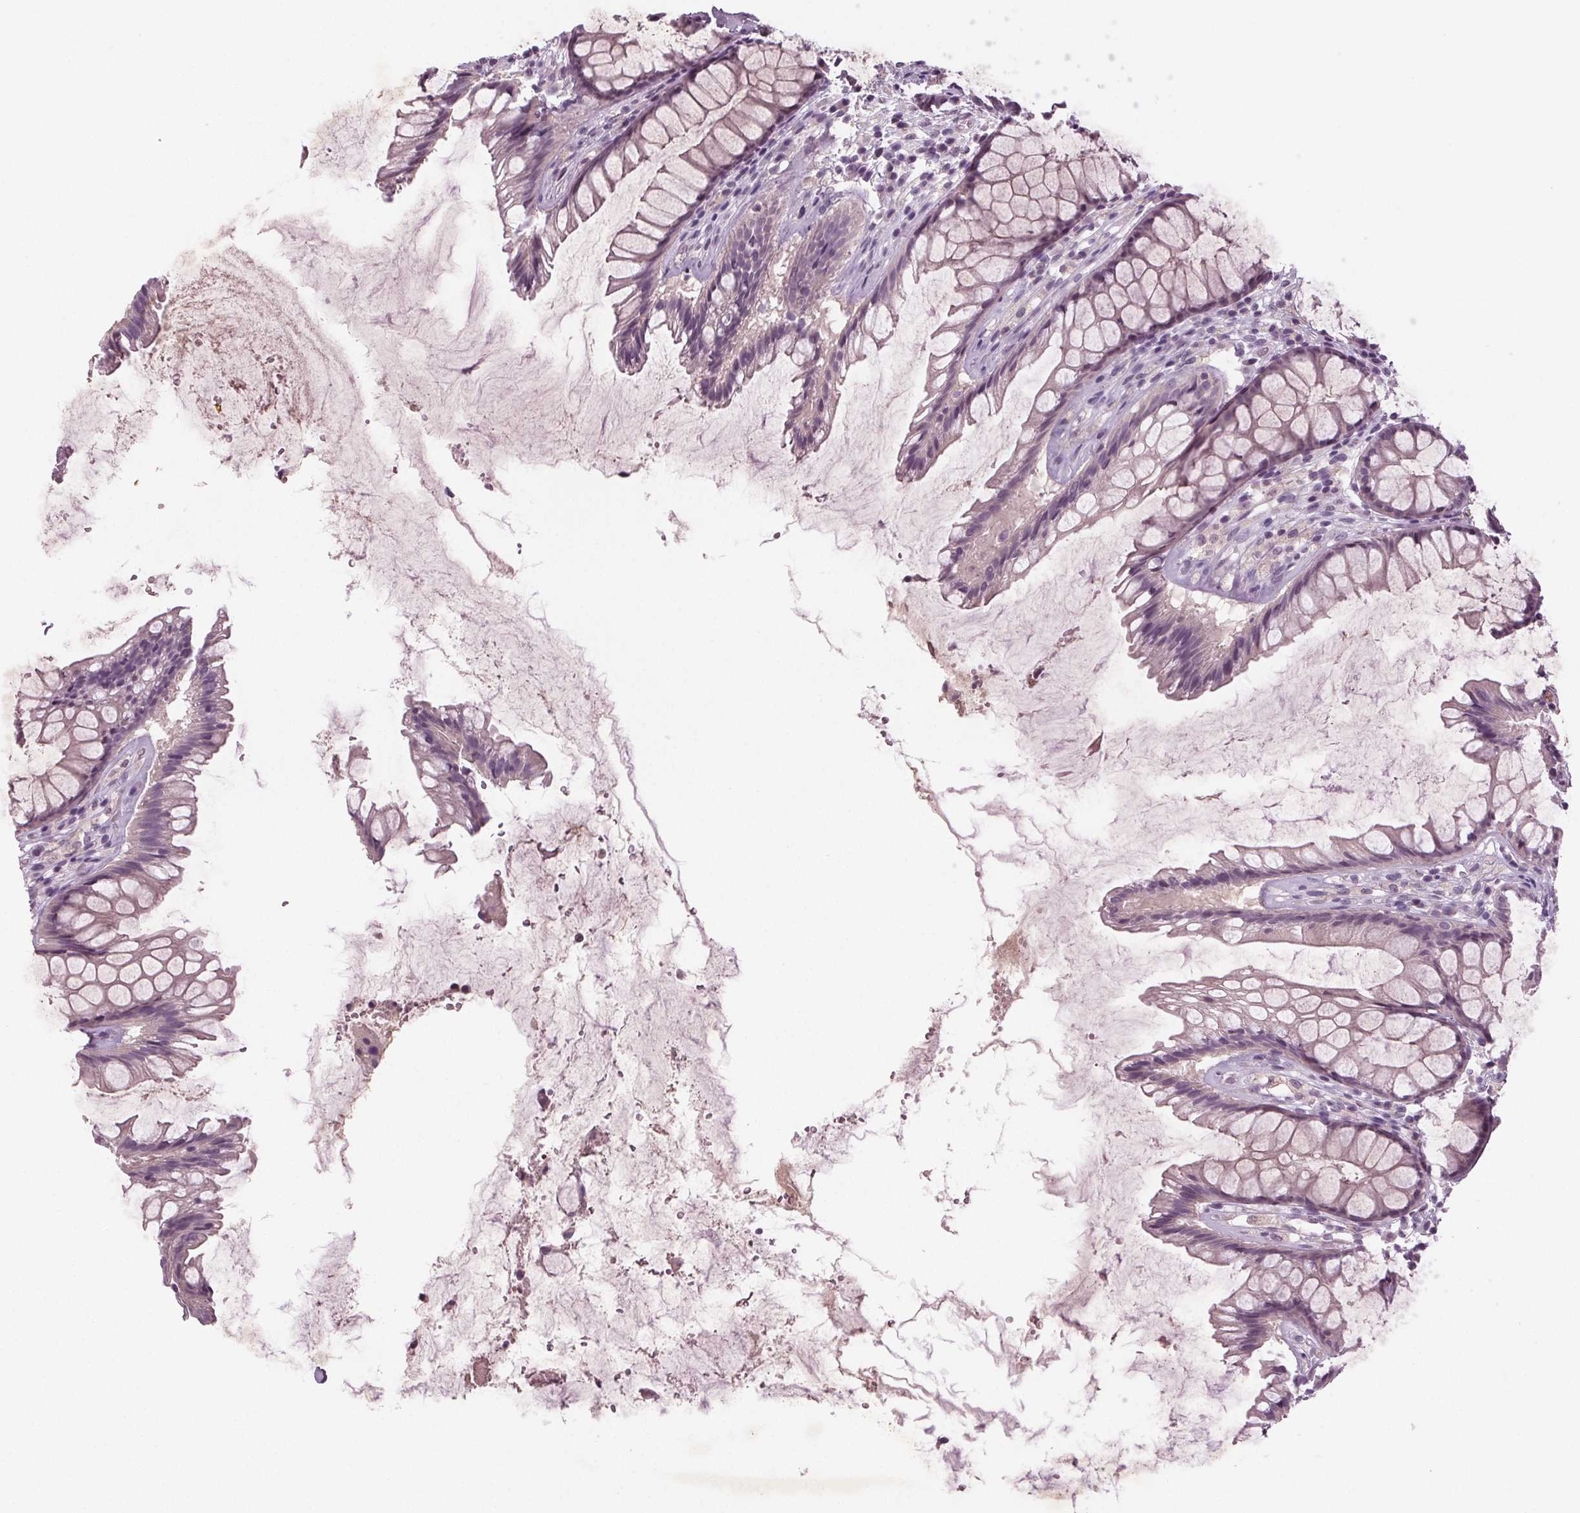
{"staining": {"intensity": "negative", "quantity": "none", "location": "none"}, "tissue": "rectum", "cell_type": "Glandular cells", "image_type": "normal", "snomed": [{"axis": "morphology", "description": "Normal tissue, NOS"}, {"axis": "topography", "description": "Rectum"}], "caption": "IHC micrograph of benign rectum: rectum stained with DAB (3,3'-diaminobenzidine) displays no significant protein expression in glandular cells. (DAB immunohistochemistry visualized using brightfield microscopy, high magnification).", "gene": "BHLHE22", "patient": {"sex": "male", "age": 72}}